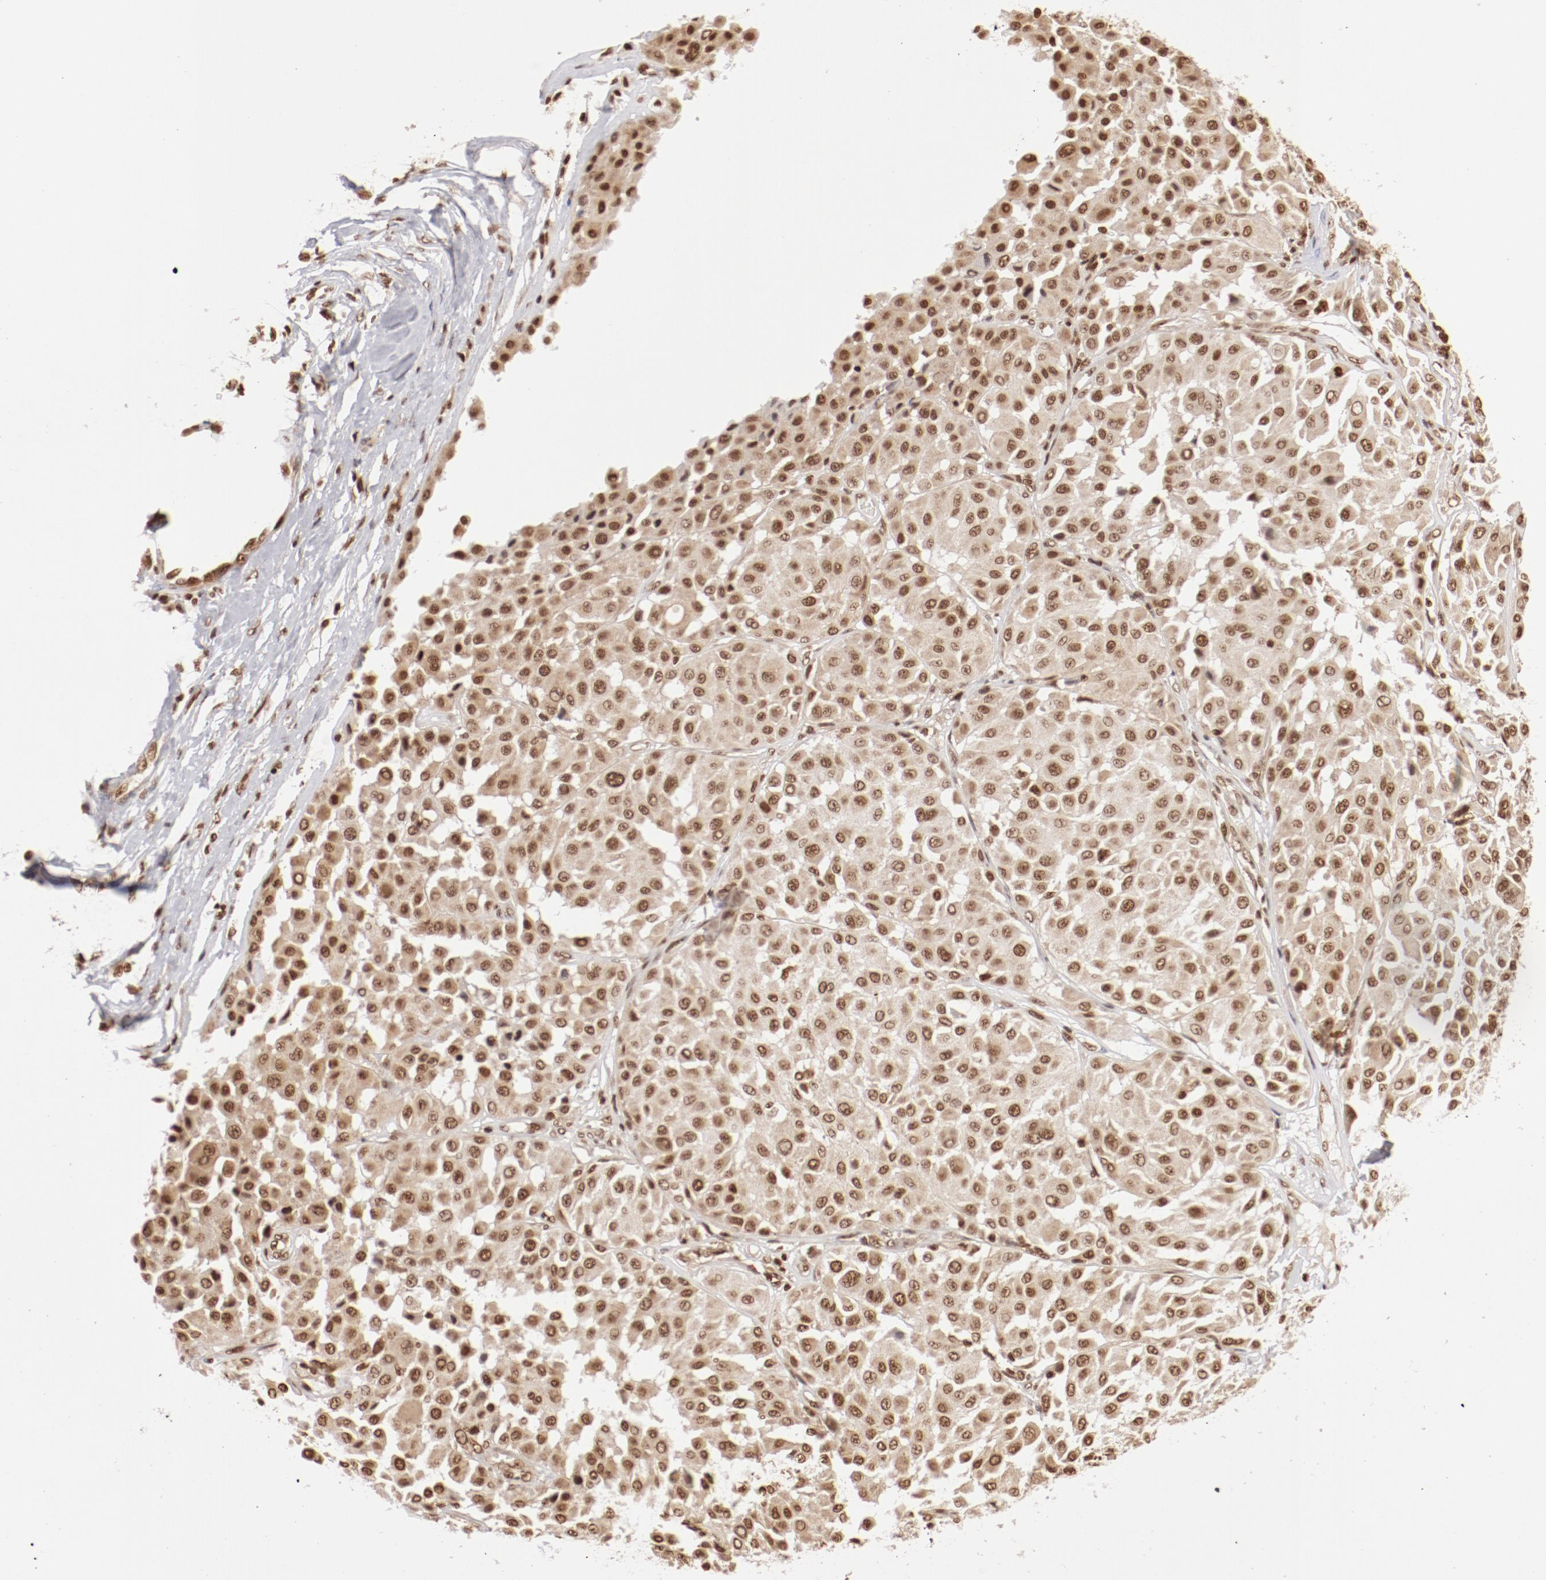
{"staining": {"intensity": "moderate", "quantity": ">75%", "location": "nuclear"}, "tissue": "melanoma", "cell_type": "Tumor cells", "image_type": "cancer", "snomed": [{"axis": "morphology", "description": "Malignant melanoma, Metastatic site"}, {"axis": "topography", "description": "Soft tissue"}], "caption": "Malignant melanoma (metastatic site) tissue reveals moderate nuclear expression in about >75% of tumor cells", "gene": "ABL2", "patient": {"sex": "male", "age": 41}}